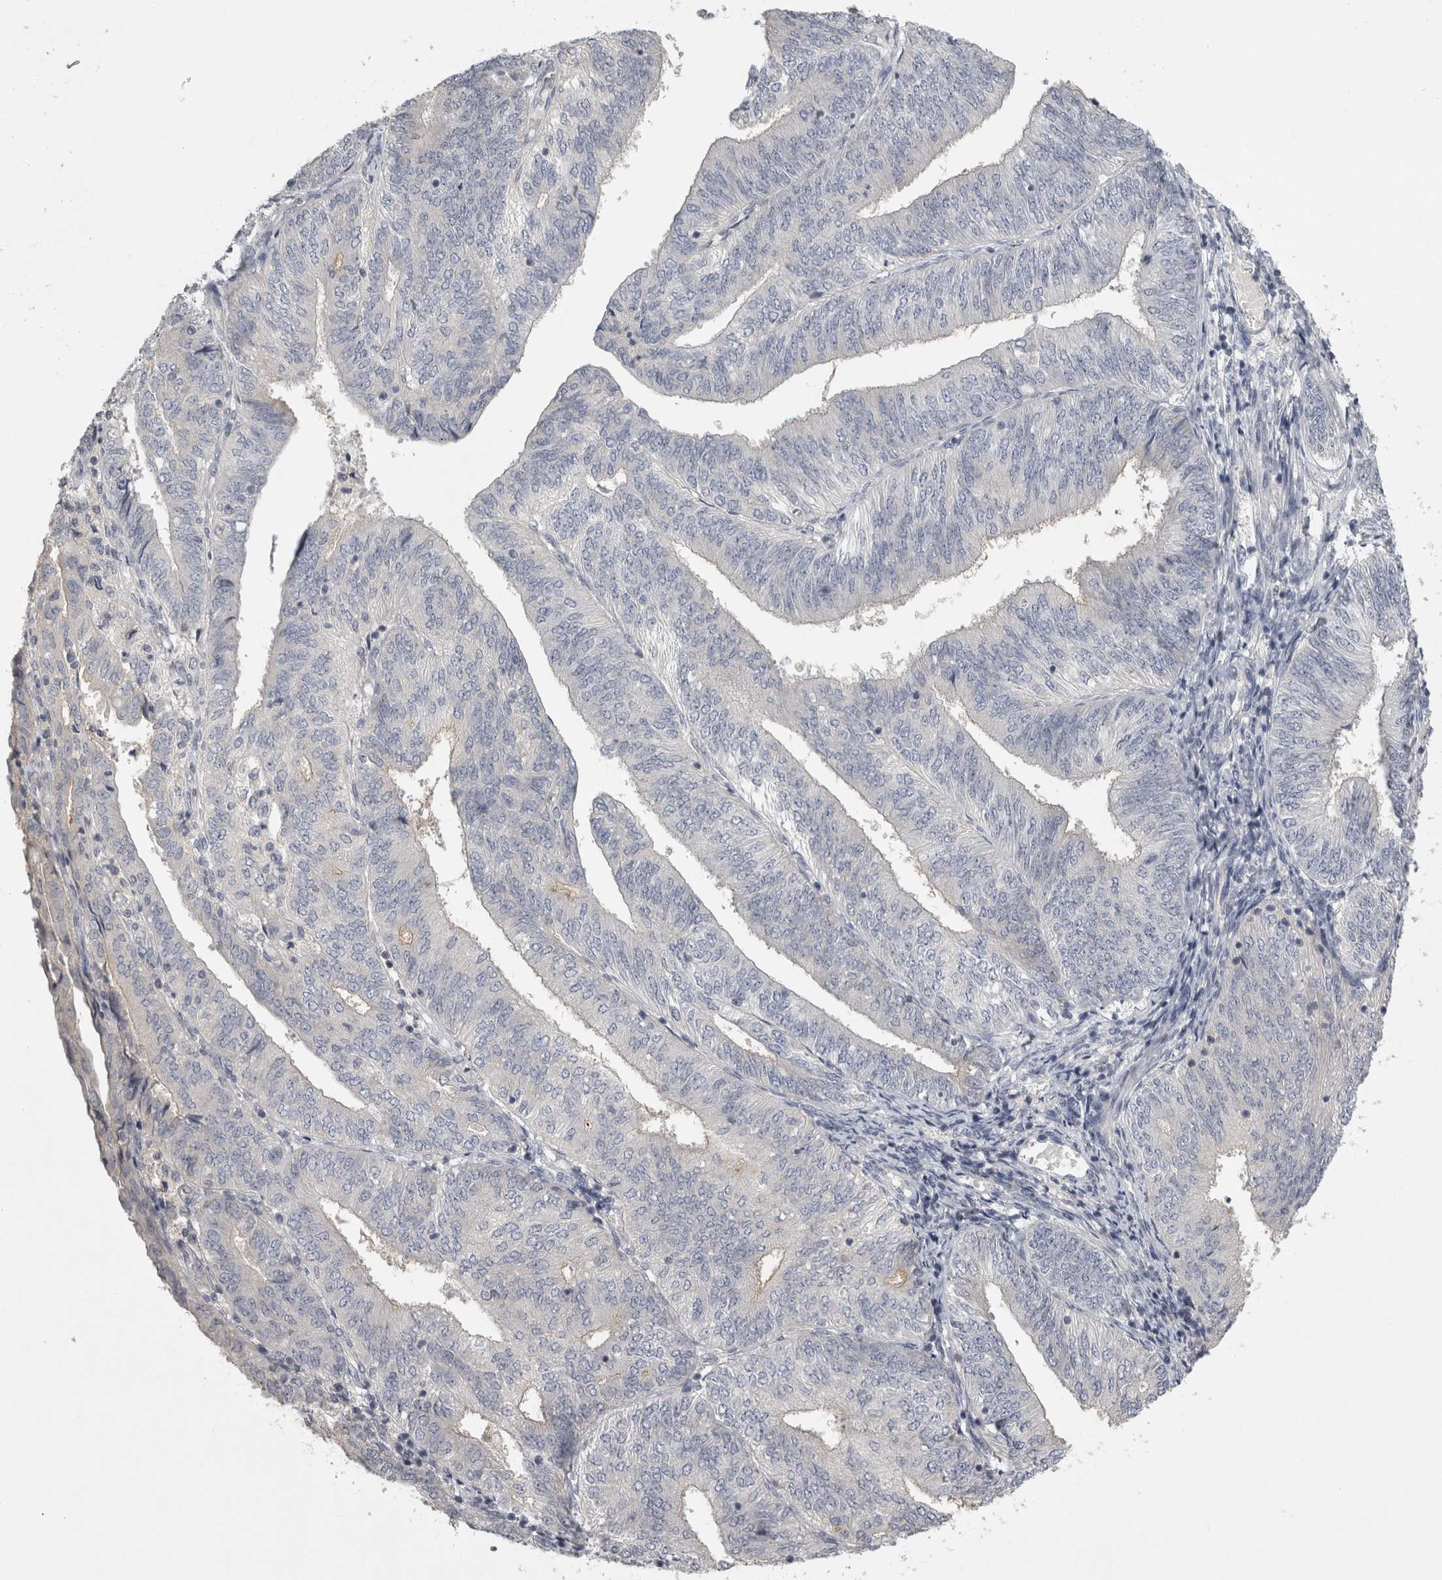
{"staining": {"intensity": "negative", "quantity": "none", "location": "none"}, "tissue": "endometrial cancer", "cell_type": "Tumor cells", "image_type": "cancer", "snomed": [{"axis": "morphology", "description": "Adenocarcinoma, NOS"}, {"axis": "topography", "description": "Endometrium"}], "caption": "Tumor cells are negative for protein expression in human endometrial cancer. The staining was performed using DAB (3,3'-diaminobenzidine) to visualize the protein expression in brown, while the nuclei were stained in blue with hematoxylin (Magnification: 20x).", "gene": "ENPP7", "patient": {"sex": "female", "age": 58}}